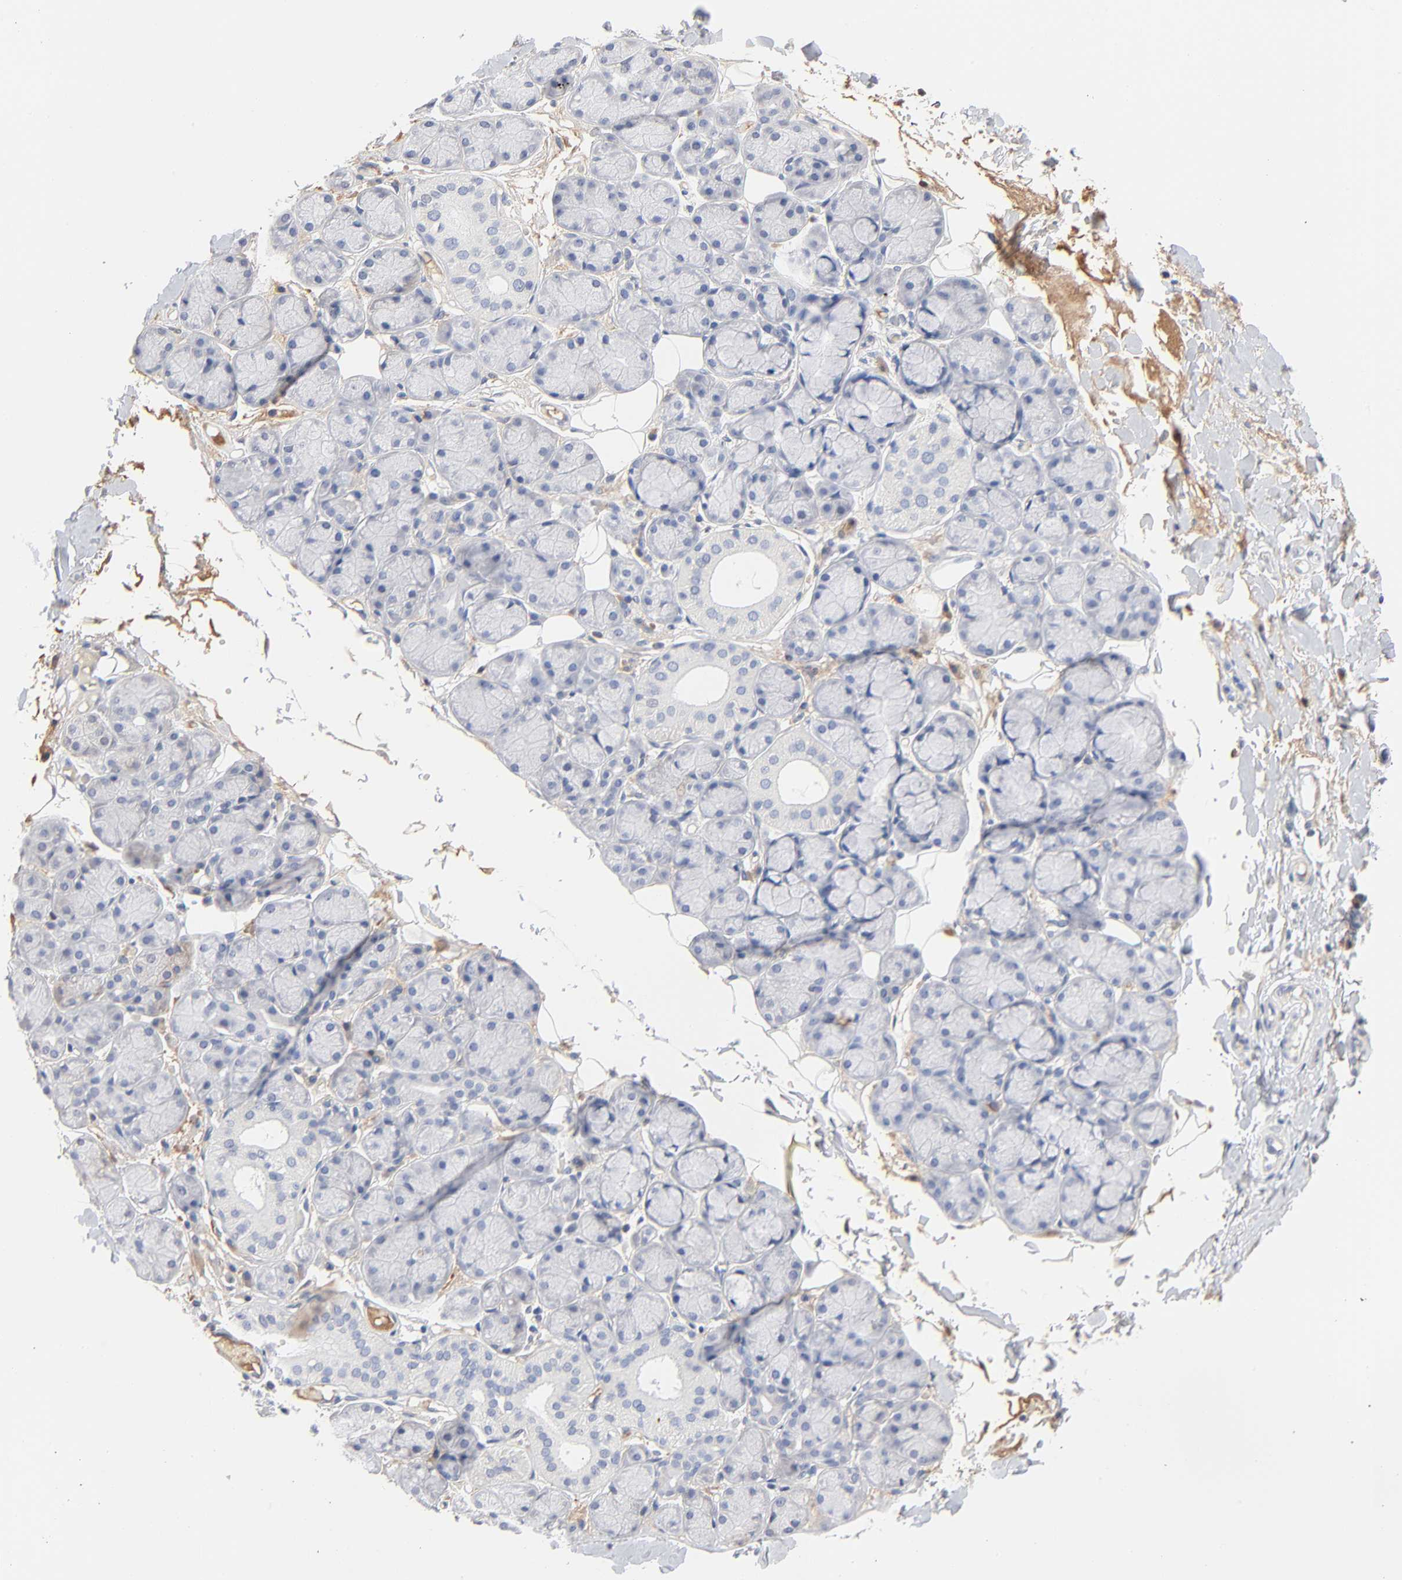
{"staining": {"intensity": "negative", "quantity": "none", "location": "none"}, "tissue": "salivary gland", "cell_type": "Glandular cells", "image_type": "normal", "snomed": [{"axis": "morphology", "description": "Normal tissue, NOS"}, {"axis": "topography", "description": "Skeletal muscle"}, {"axis": "topography", "description": "Oral tissue"}, {"axis": "topography", "description": "Salivary gland"}, {"axis": "topography", "description": "Peripheral nerve tissue"}], "caption": "IHC image of normal salivary gland stained for a protein (brown), which demonstrates no staining in glandular cells. (Immunohistochemistry (ihc), brightfield microscopy, high magnification).", "gene": "SERPINA4", "patient": {"sex": "male", "age": 54}}